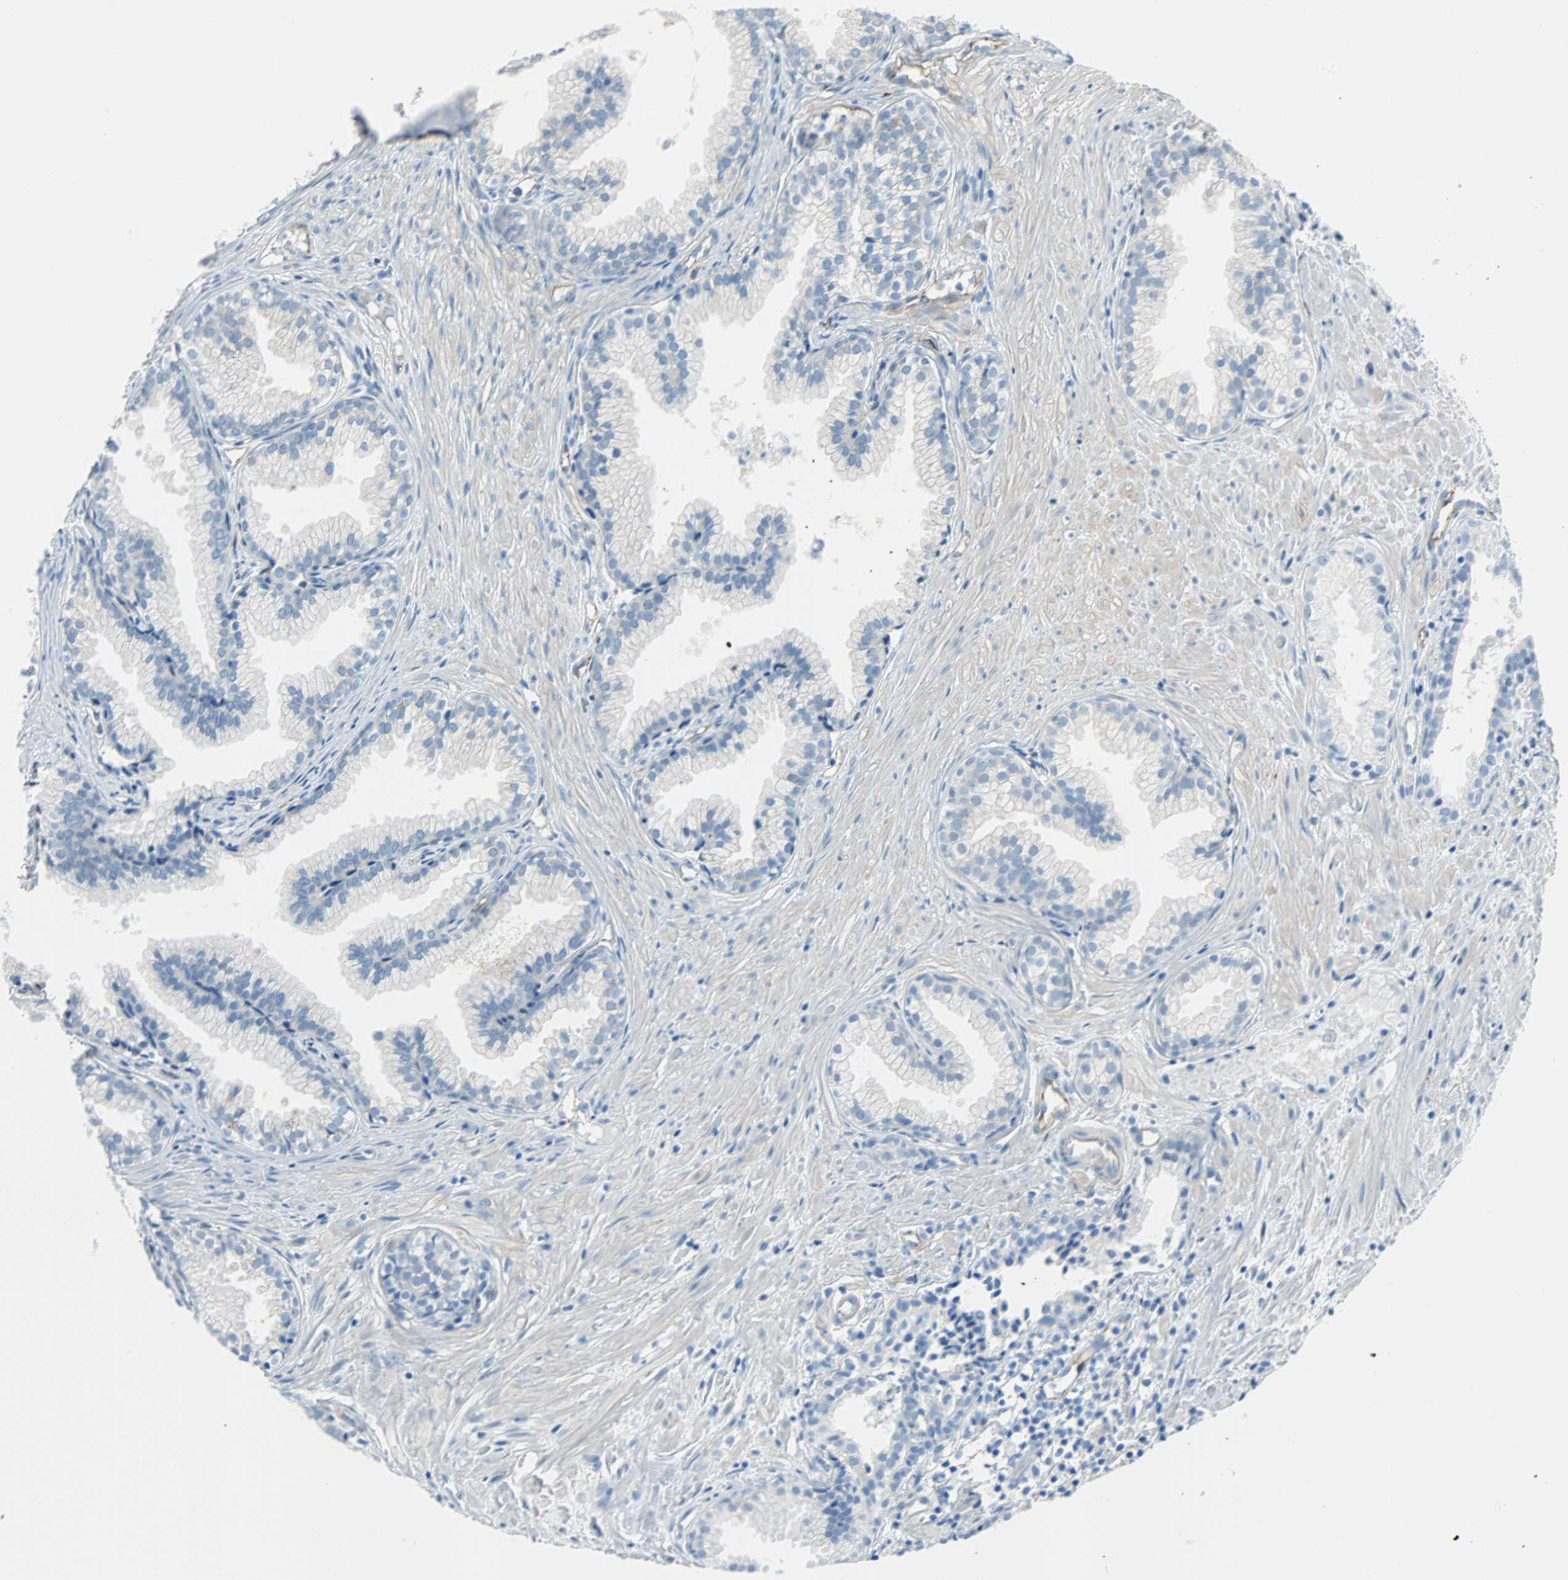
{"staining": {"intensity": "negative", "quantity": "none", "location": "none"}, "tissue": "prostate cancer", "cell_type": "Tumor cells", "image_type": "cancer", "snomed": [{"axis": "morphology", "description": "Adenocarcinoma, Low grade"}, {"axis": "topography", "description": "Prostate"}], "caption": "DAB immunohistochemical staining of prostate cancer demonstrates no significant staining in tumor cells.", "gene": "VPS9D1", "patient": {"sex": "male", "age": 72}}